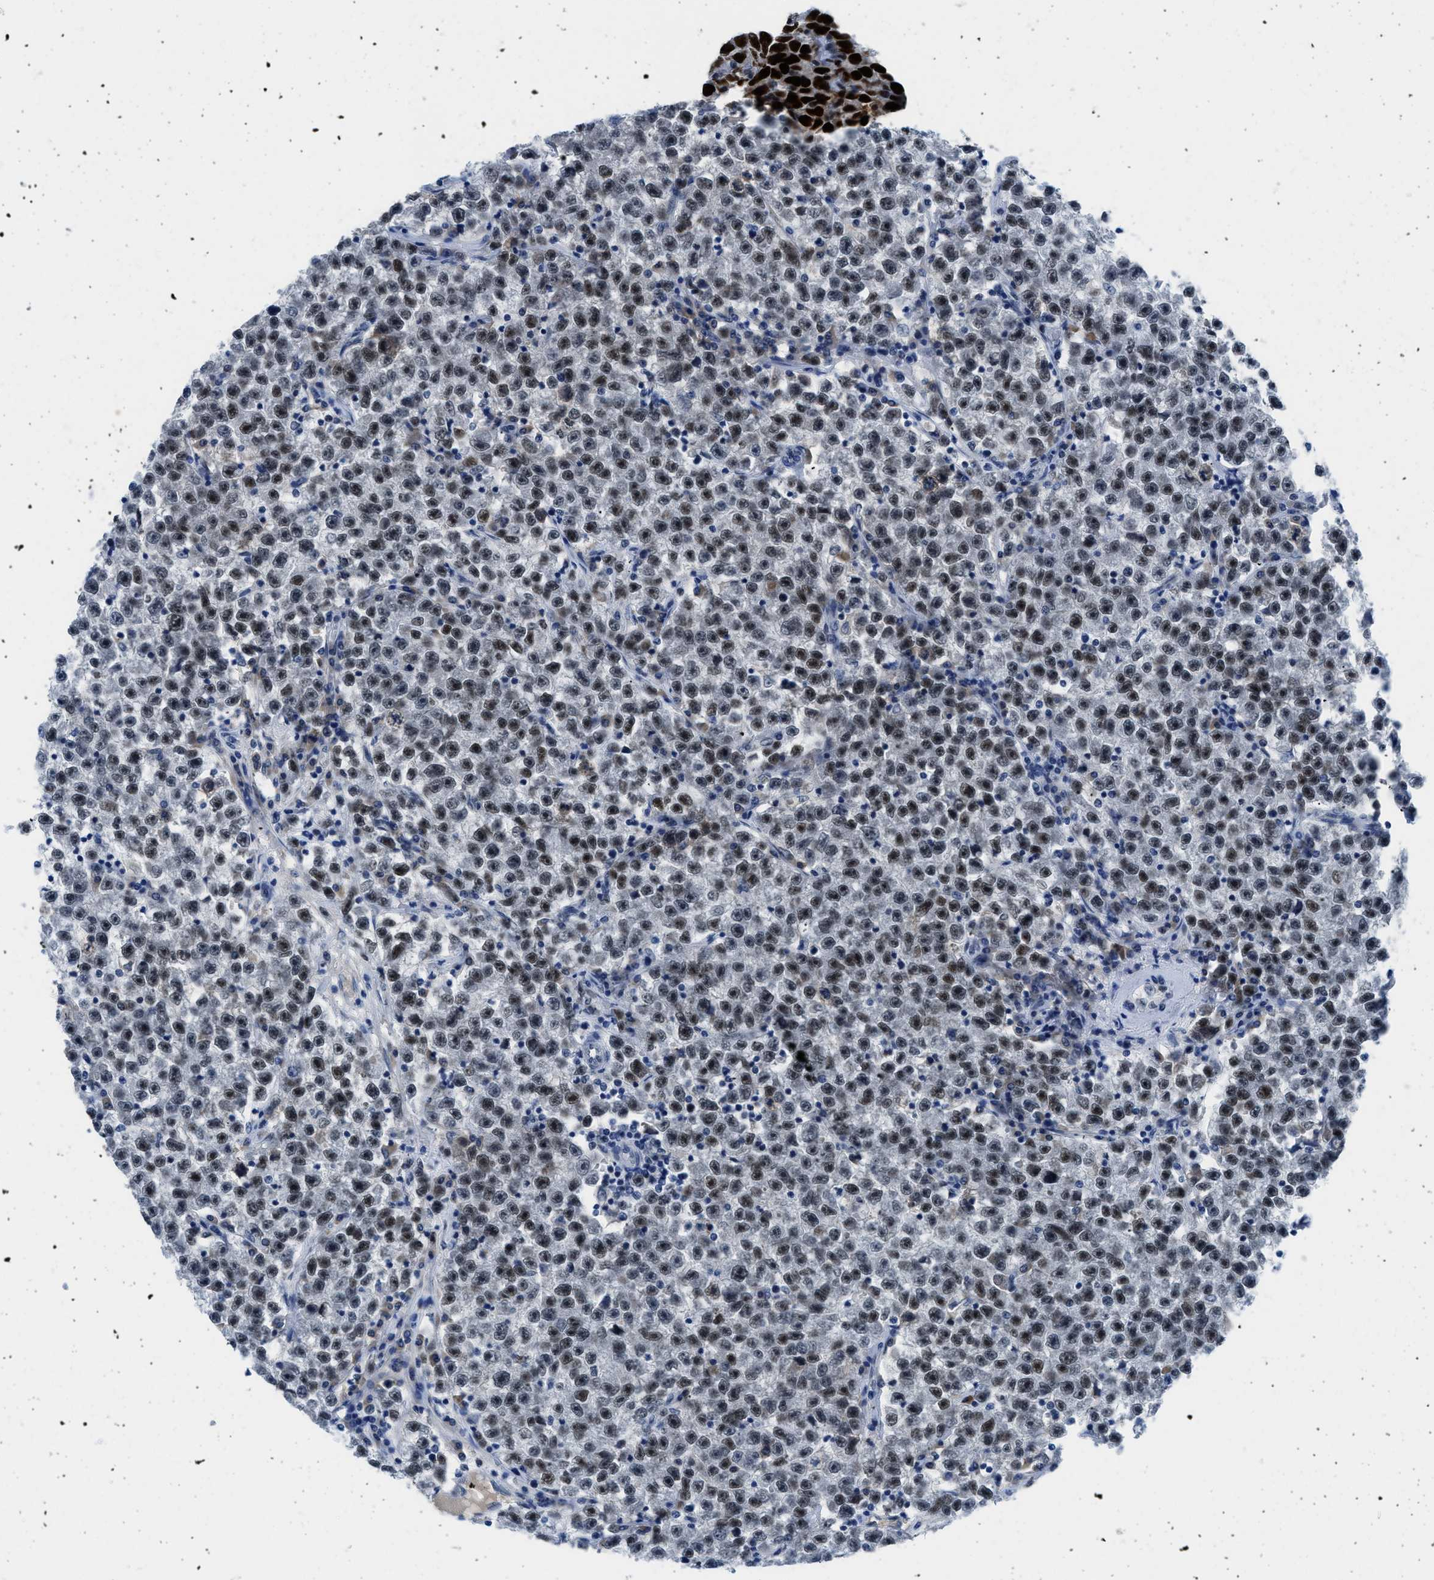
{"staining": {"intensity": "moderate", "quantity": ">75%", "location": "nuclear"}, "tissue": "testis cancer", "cell_type": "Tumor cells", "image_type": "cancer", "snomed": [{"axis": "morphology", "description": "Seminoma, NOS"}, {"axis": "topography", "description": "Testis"}], "caption": "A micrograph of human seminoma (testis) stained for a protein displays moderate nuclear brown staining in tumor cells. The protein is stained brown, and the nuclei are stained in blue (DAB (3,3'-diaminobenzidine) IHC with brightfield microscopy, high magnification).", "gene": "SMARCAD1", "patient": {"sex": "male", "age": 22}}